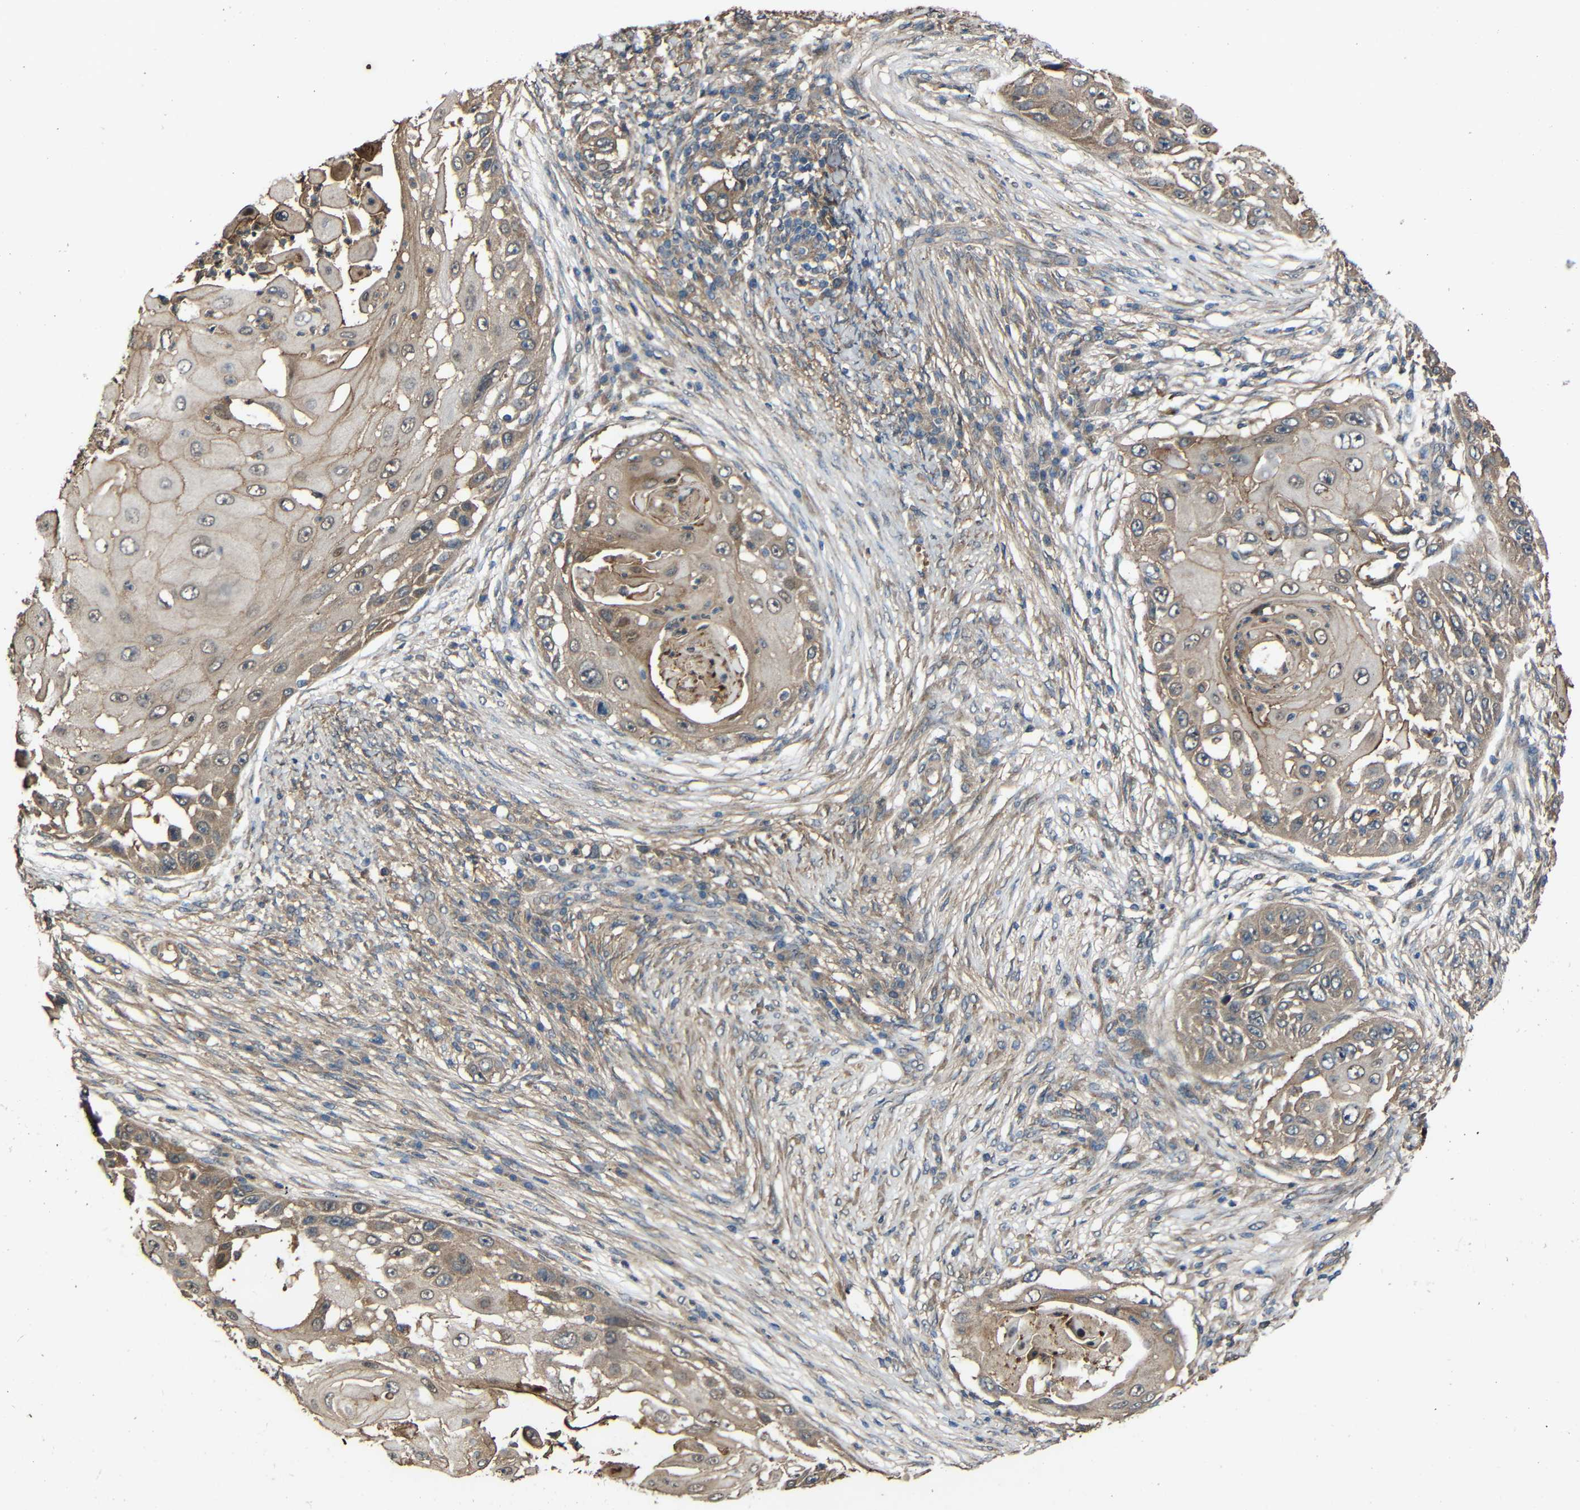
{"staining": {"intensity": "moderate", "quantity": ">75%", "location": "cytoplasmic/membranous"}, "tissue": "skin cancer", "cell_type": "Tumor cells", "image_type": "cancer", "snomed": [{"axis": "morphology", "description": "Squamous cell carcinoma, NOS"}, {"axis": "topography", "description": "Skin"}], "caption": "A high-resolution photomicrograph shows immunohistochemistry staining of skin cancer (squamous cell carcinoma), which displays moderate cytoplasmic/membranous positivity in about >75% of tumor cells. (IHC, brightfield microscopy, high magnification).", "gene": "CHST9", "patient": {"sex": "female", "age": 44}}